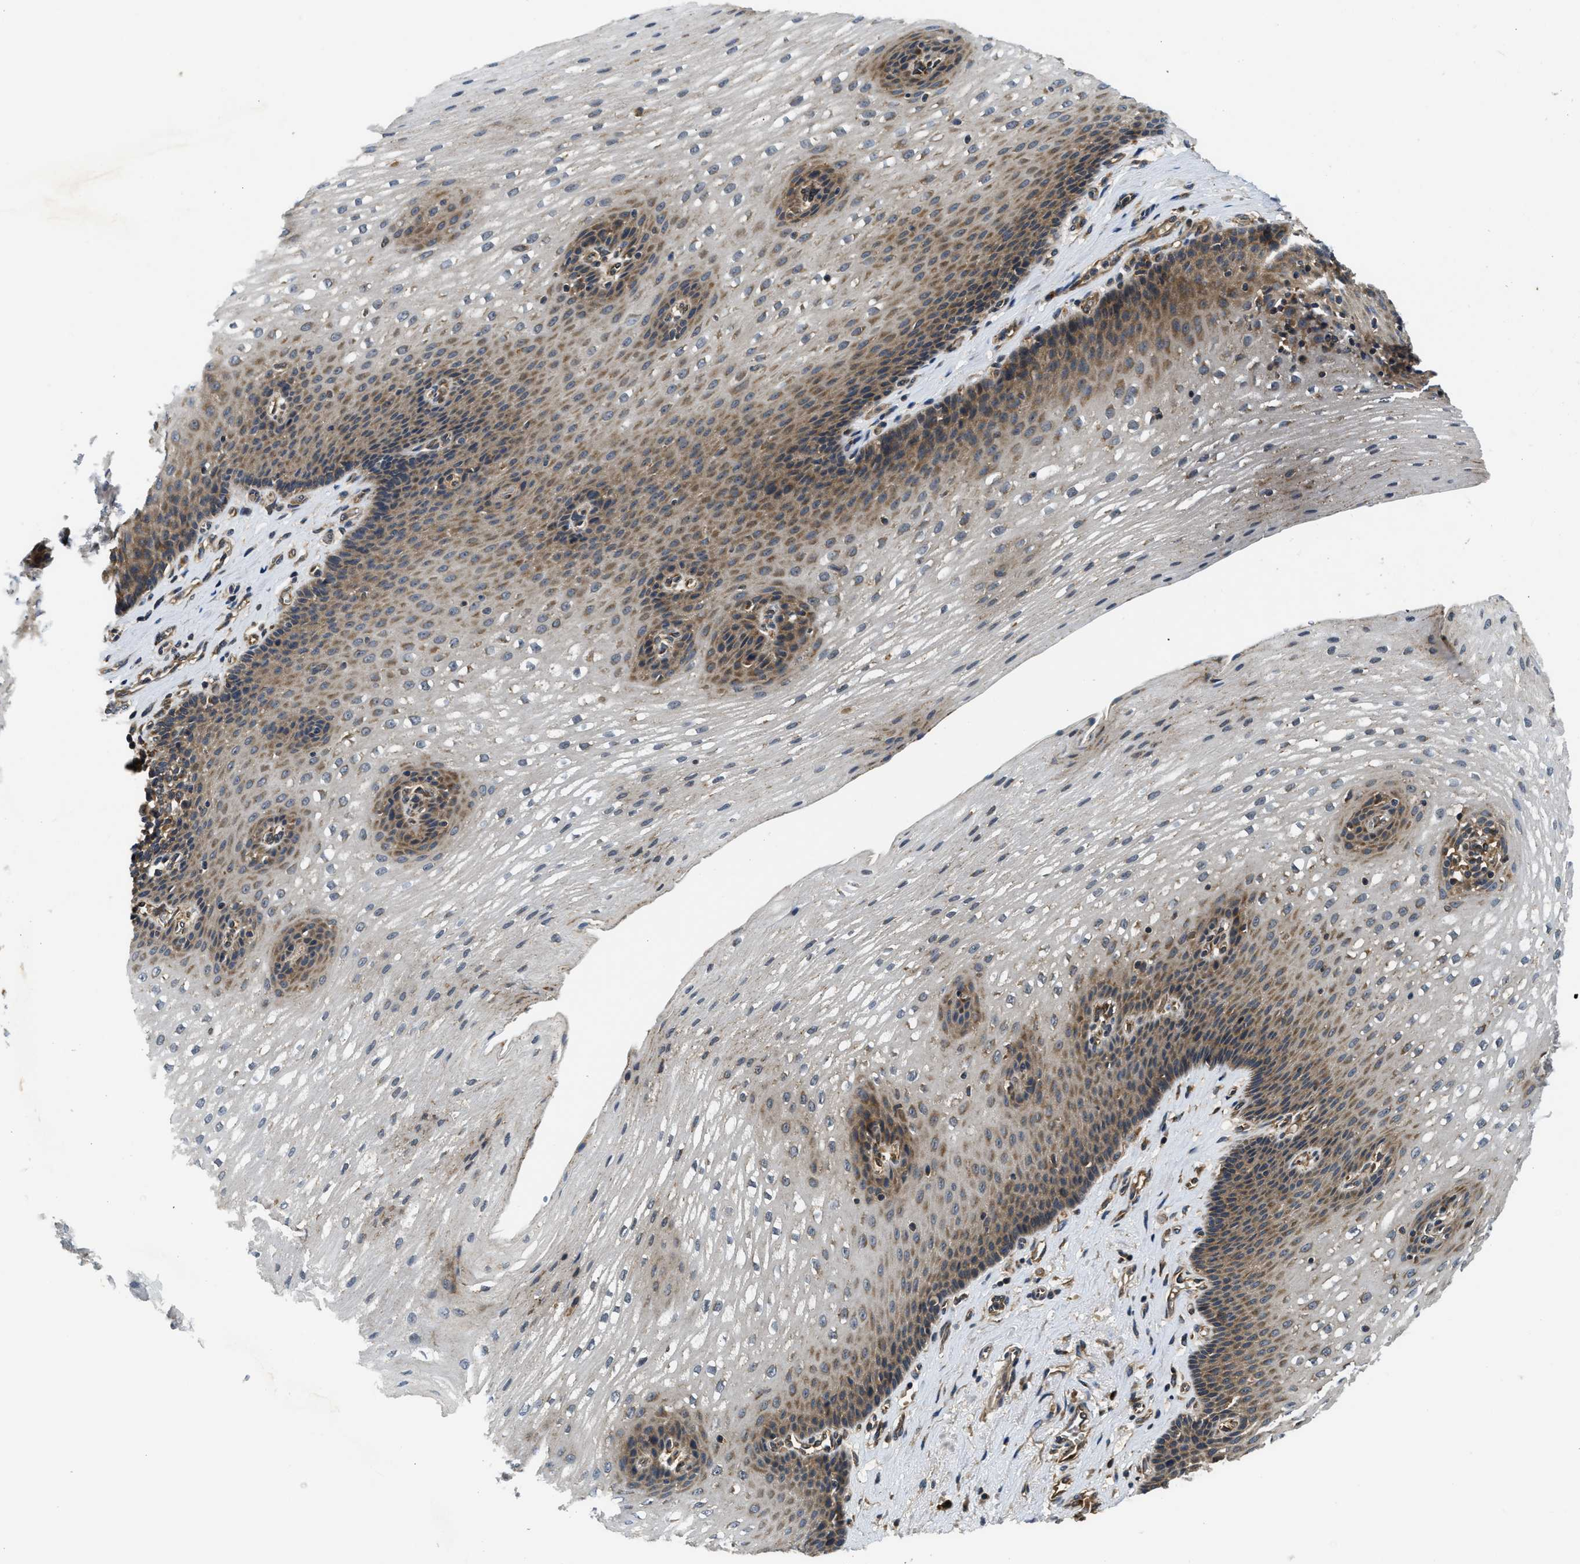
{"staining": {"intensity": "moderate", "quantity": "25%-75%", "location": "cytoplasmic/membranous"}, "tissue": "esophagus", "cell_type": "Squamous epithelial cells", "image_type": "normal", "snomed": [{"axis": "morphology", "description": "Normal tissue, NOS"}, {"axis": "topography", "description": "Esophagus"}], "caption": "About 25%-75% of squamous epithelial cells in unremarkable human esophagus show moderate cytoplasmic/membranous protein expression as visualized by brown immunohistochemical staining.", "gene": "PNPLA8", "patient": {"sex": "male", "age": 48}}